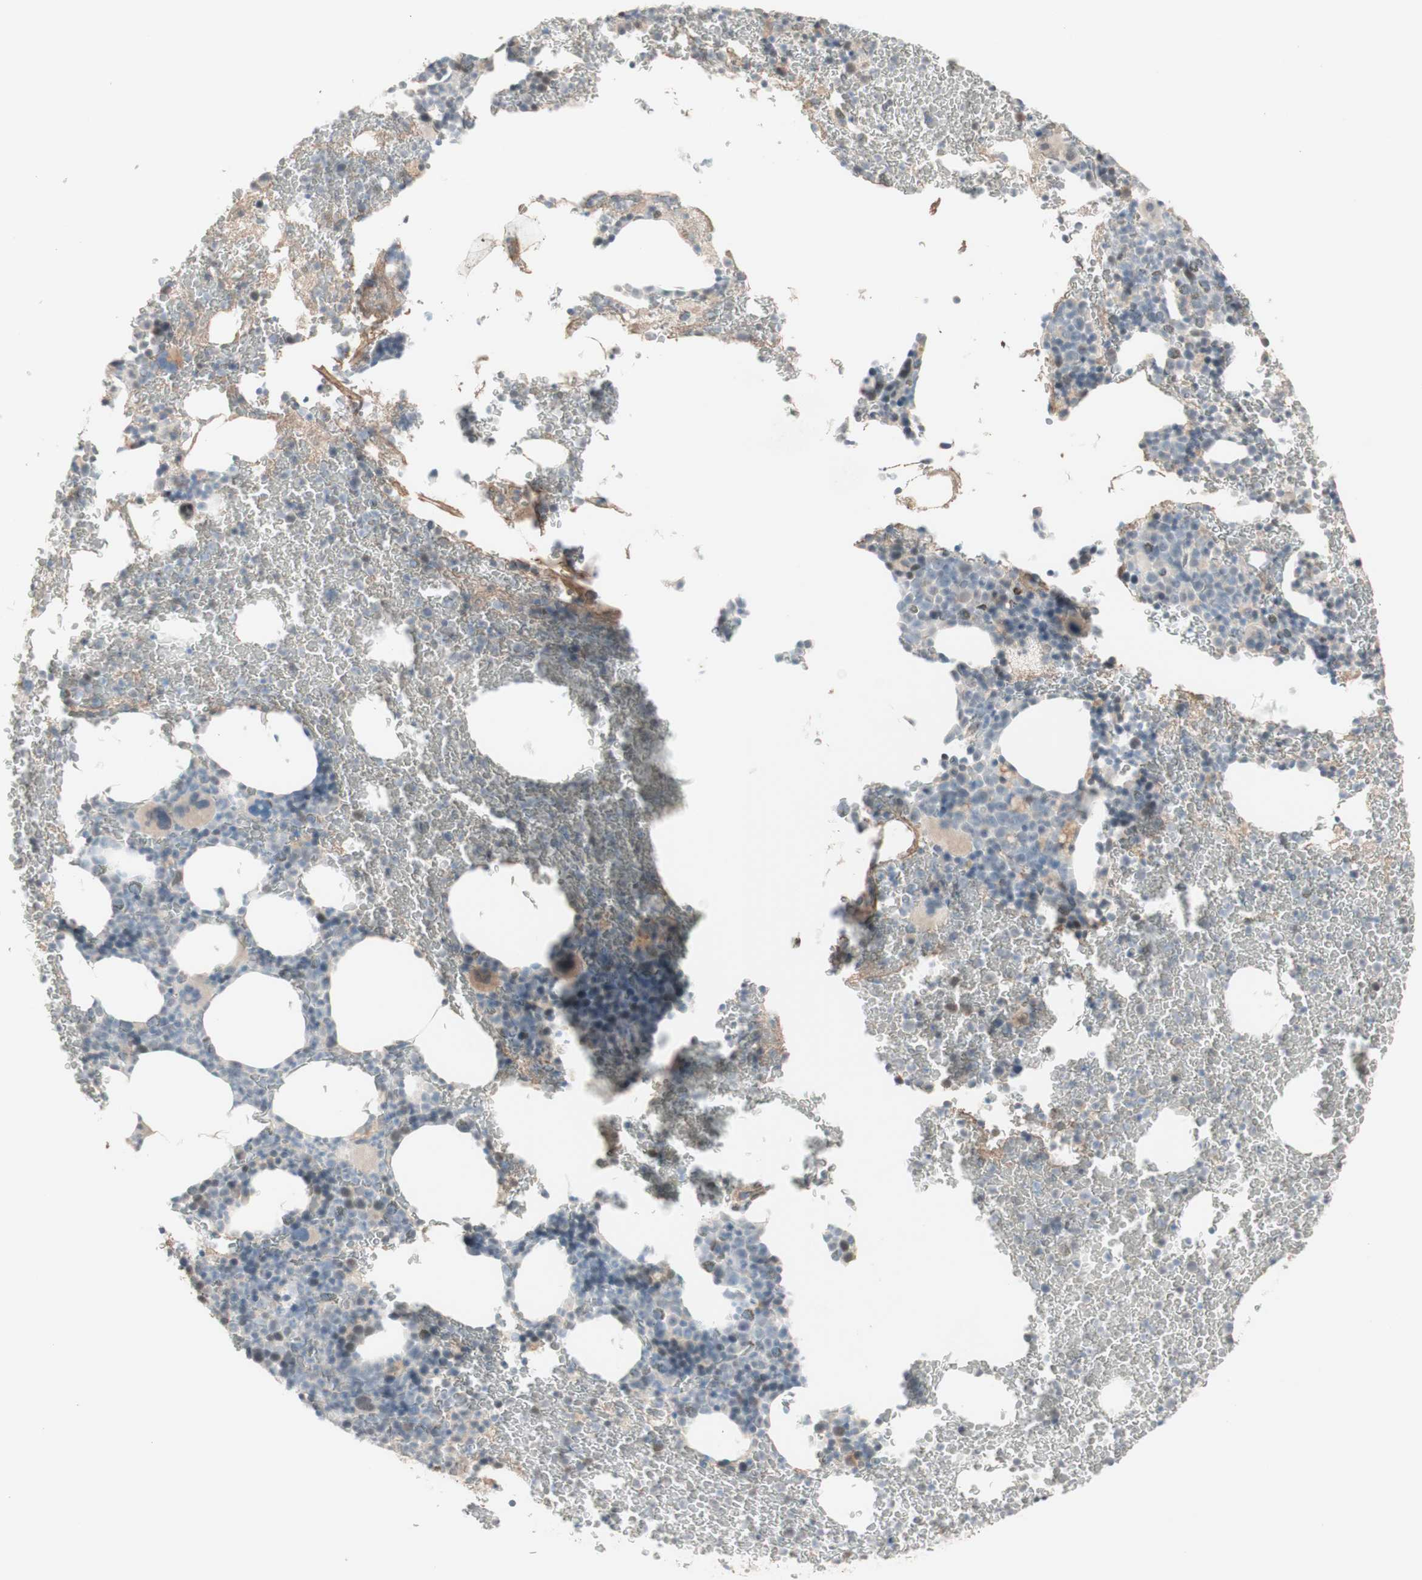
{"staining": {"intensity": "negative", "quantity": "none", "location": "none"}, "tissue": "bone marrow", "cell_type": "Hematopoietic cells", "image_type": "normal", "snomed": [{"axis": "morphology", "description": "Normal tissue, NOS"}, {"axis": "morphology", "description": "Inflammation, NOS"}, {"axis": "topography", "description": "Bone marrow"}], "caption": "Bone marrow was stained to show a protein in brown. There is no significant staining in hematopoietic cells. Nuclei are stained in blue.", "gene": "MUC3A", "patient": {"sex": "male", "age": 72}}